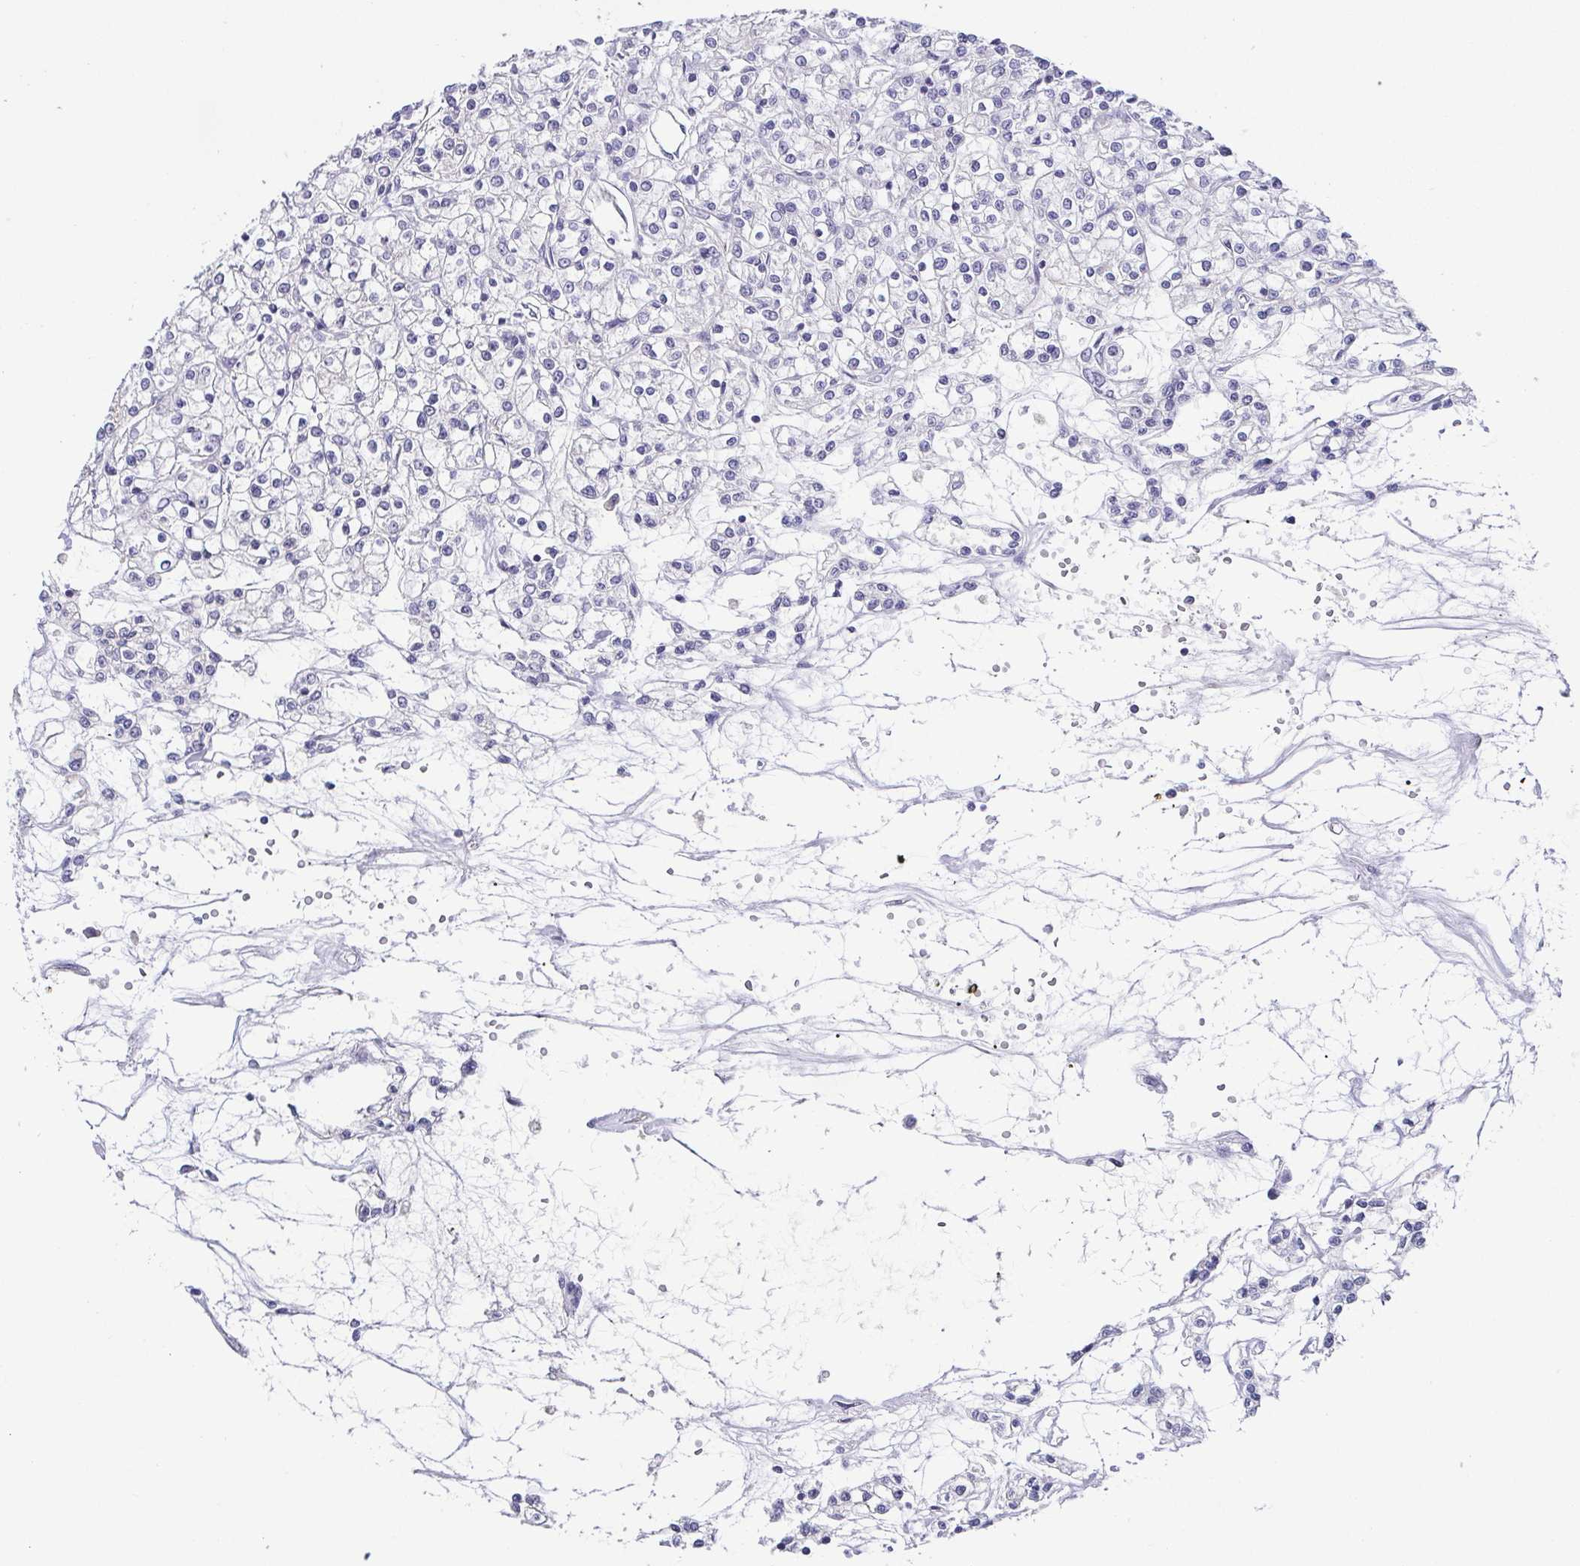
{"staining": {"intensity": "negative", "quantity": "none", "location": "none"}, "tissue": "renal cancer", "cell_type": "Tumor cells", "image_type": "cancer", "snomed": [{"axis": "morphology", "description": "Adenocarcinoma, NOS"}, {"axis": "topography", "description": "Kidney"}], "caption": "Immunohistochemistry photomicrograph of neoplastic tissue: renal cancer stained with DAB exhibits no significant protein staining in tumor cells.", "gene": "NEFH", "patient": {"sex": "female", "age": 59}}